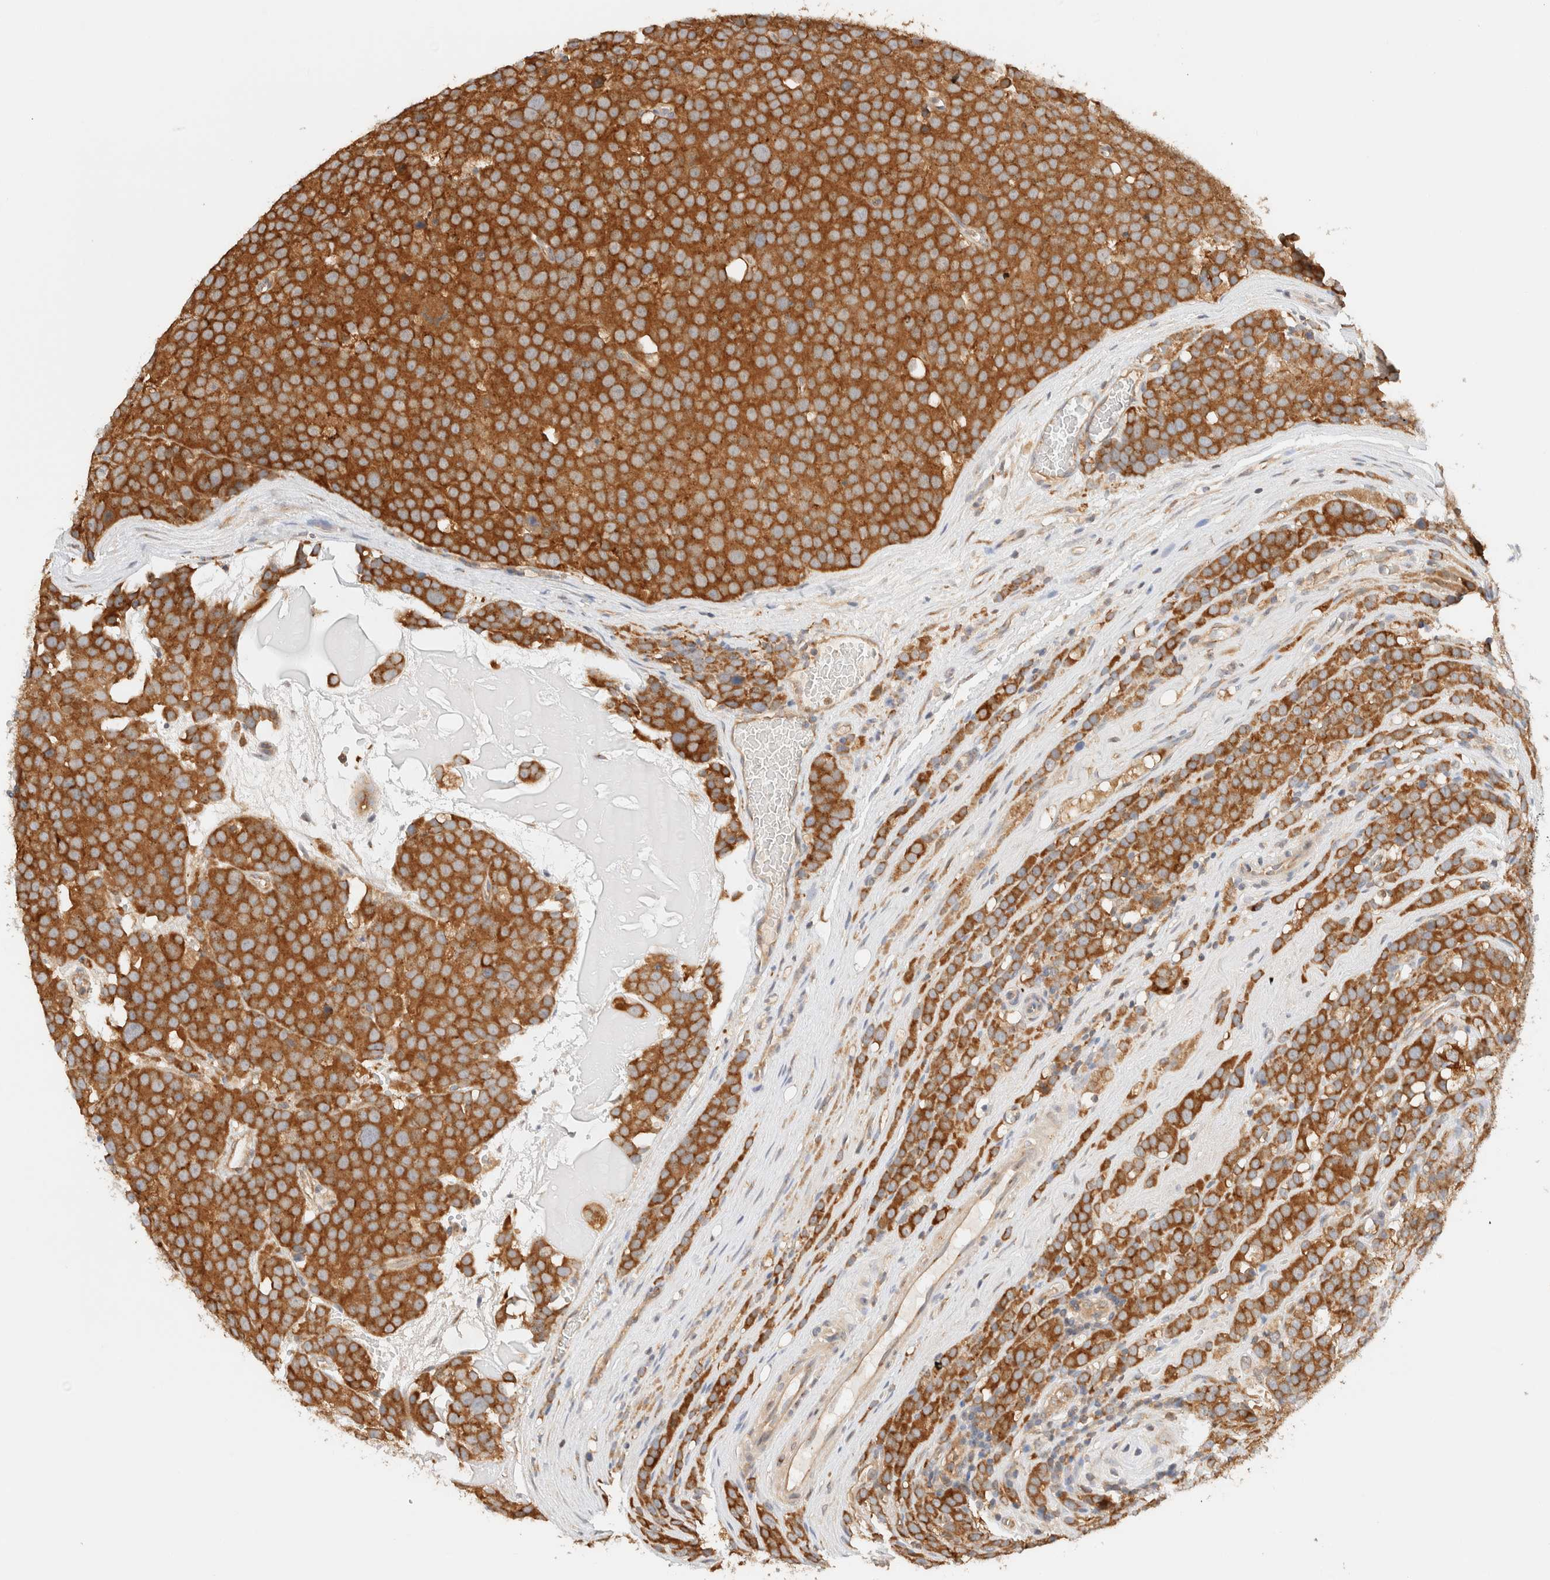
{"staining": {"intensity": "moderate", "quantity": ">75%", "location": "cytoplasmic/membranous"}, "tissue": "testis cancer", "cell_type": "Tumor cells", "image_type": "cancer", "snomed": [{"axis": "morphology", "description": "Seminoma, NOS"}, {"axis": "topography", "description": "Testis"}], "caption": "An IHC histopathology image of neoplastic tissue is shown. Protein staining in brown shows moderate cytoplasmic/membranous positivity in testis cancer within tumor cells.", "gene": "RABEP1", "patient": {"sex": "male", "age": 71}}